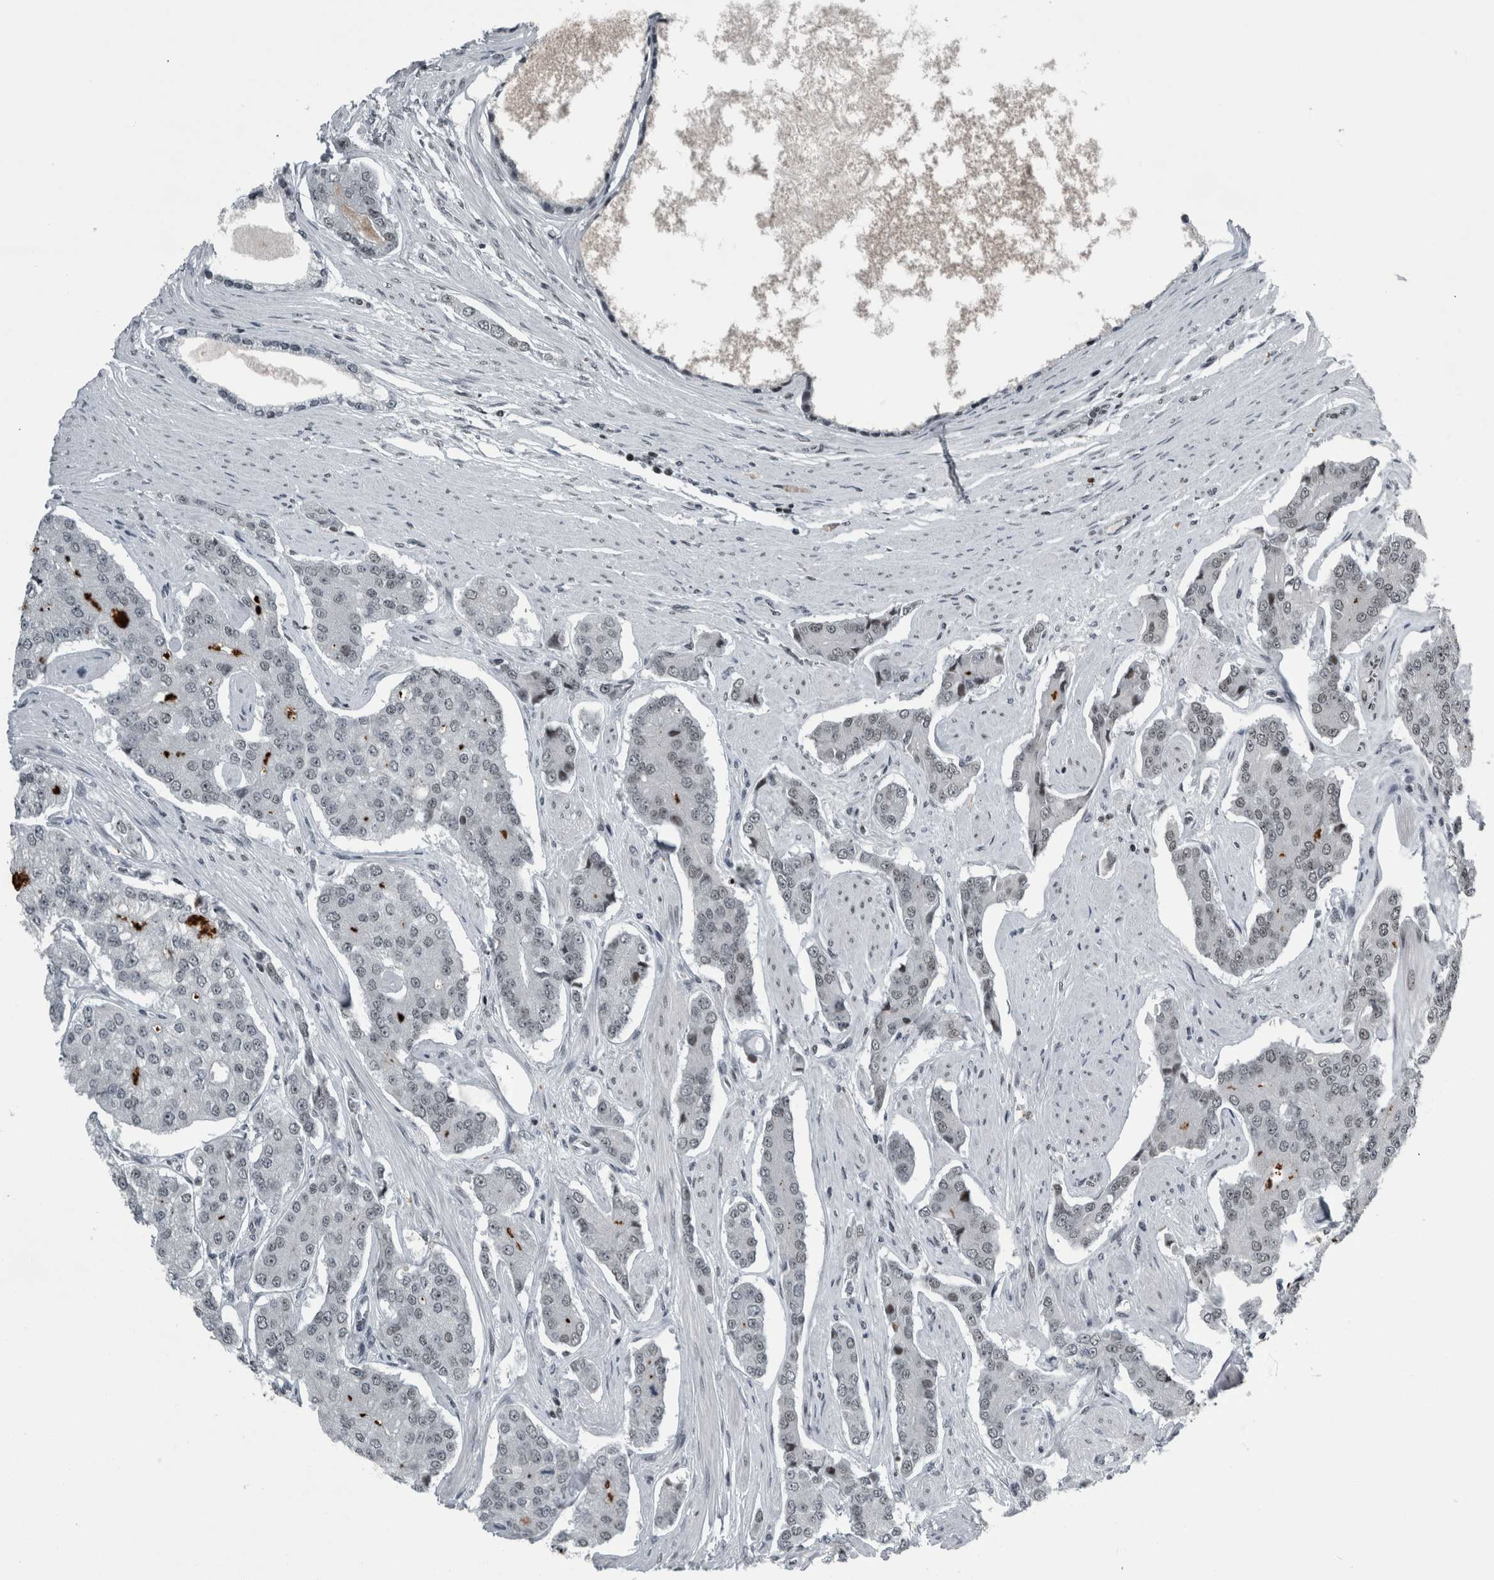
{"staining": {"intensity": "negative", "quantity": "none", "location": "none"}, "tissue": "prostate cancer", "cell_type": "Tumor cells", "image_type": "cancer", "snomed": [{"axis": "morphology", "description": "Adenocarcinoma, High grade"}, {"axis": "topography", "description": "Prostate"}], "caption": "A high-resolution histopathology image shows IHC staining of adenocarcinoma (high-grade) (prostate), which shows no significant staining in tumor cells.", "gene": "UNC50", "patient": {"sex": "male", "age": 71}}